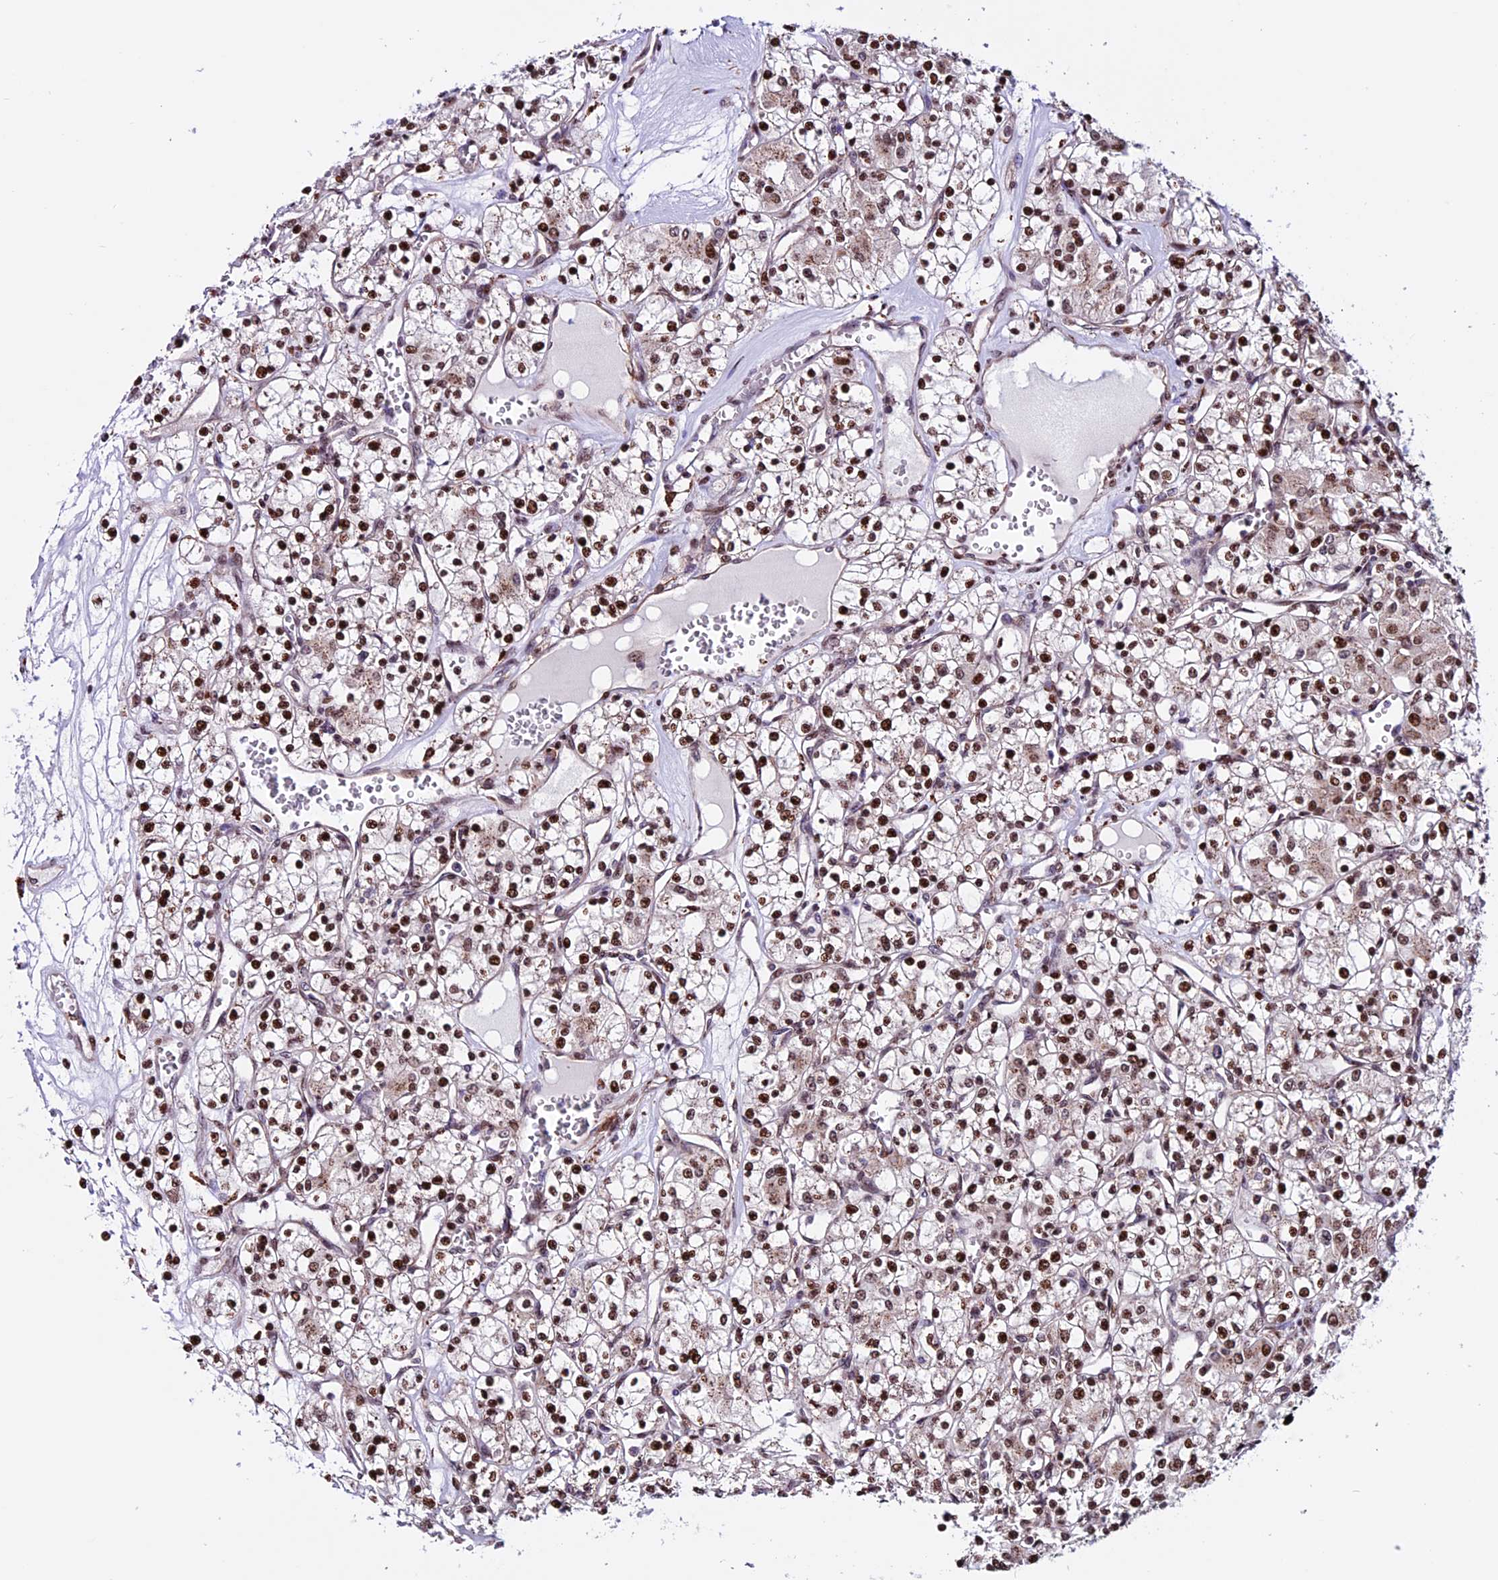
{"staining": {"intensity": "strong", "quantity": ">75%", "location": "nuclear"}, "tissue": "renal cancer", "cell_type": "Tumor cells", "image_type": "cancer", "snomed": [{"axis": "morphology", "description": "Adenocarcinoma, NOS"}, {"axis": "topography", "description": "Kidney"}], "caption": "This is an image of IHC staining of renal adenocarcinoma, which shows strong positivity in the nuclear of tumor cells.", "gene": "RINL", "patient": {"sex": "female", "age": 59}}